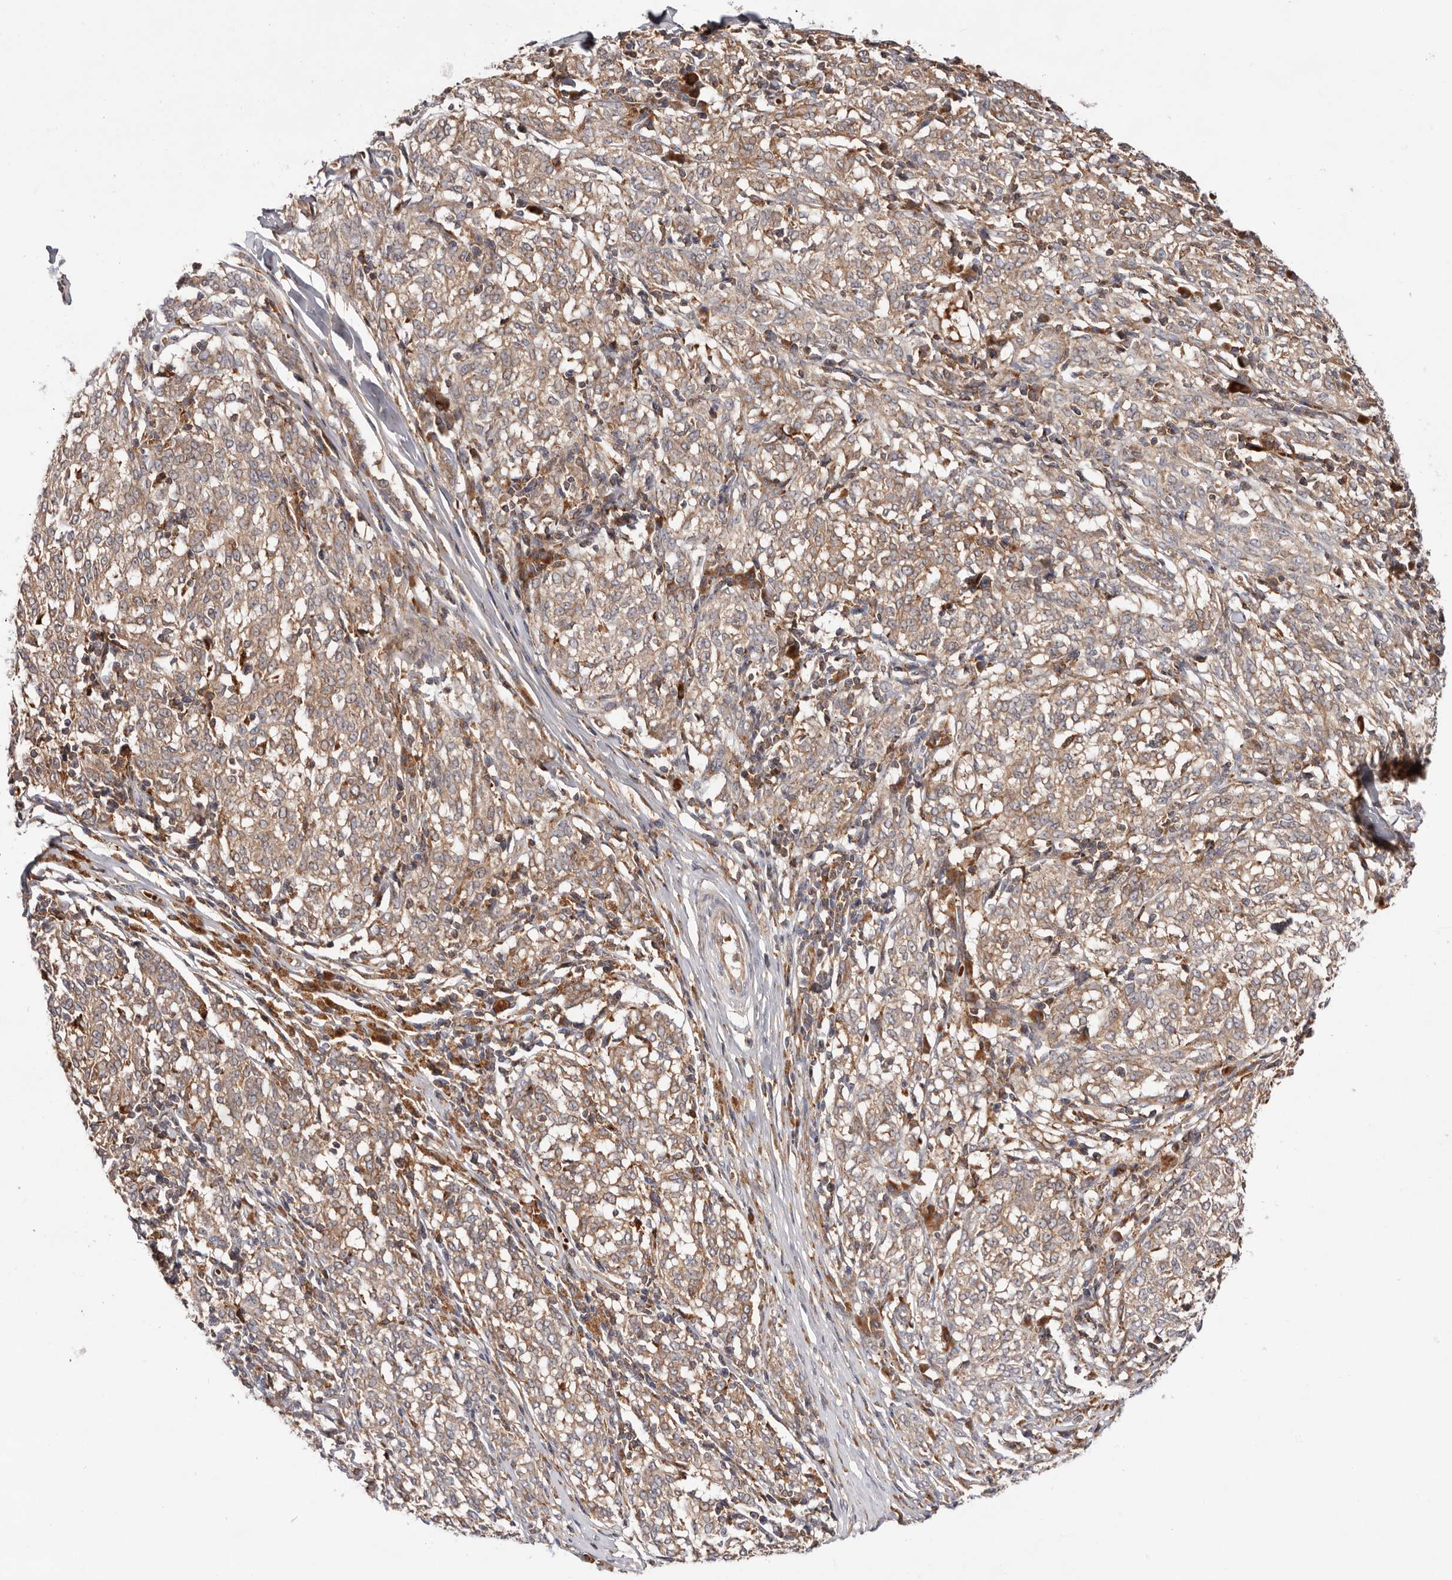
{"staining": {"intensity": "moderate", "quantity": ">75%", "location": "cytoplasmic/membranous"}, "tissue": "melanoma", "cell_type": "Tumor cells", "image_type": "cancer", "snomed": [{"axis": "morphology", "description": "Malignant melanoma, NOS"}, {"axis": "topography", "description": "Skin"}], "caption": "This is an image of immunohistochemistry (IHC) staining of melanoma, which shows moderate staining in the cytoplasmic/membranous of tumor cells.", "gene": "RNF213", "patient": {"sex": "female", "age": 72}}